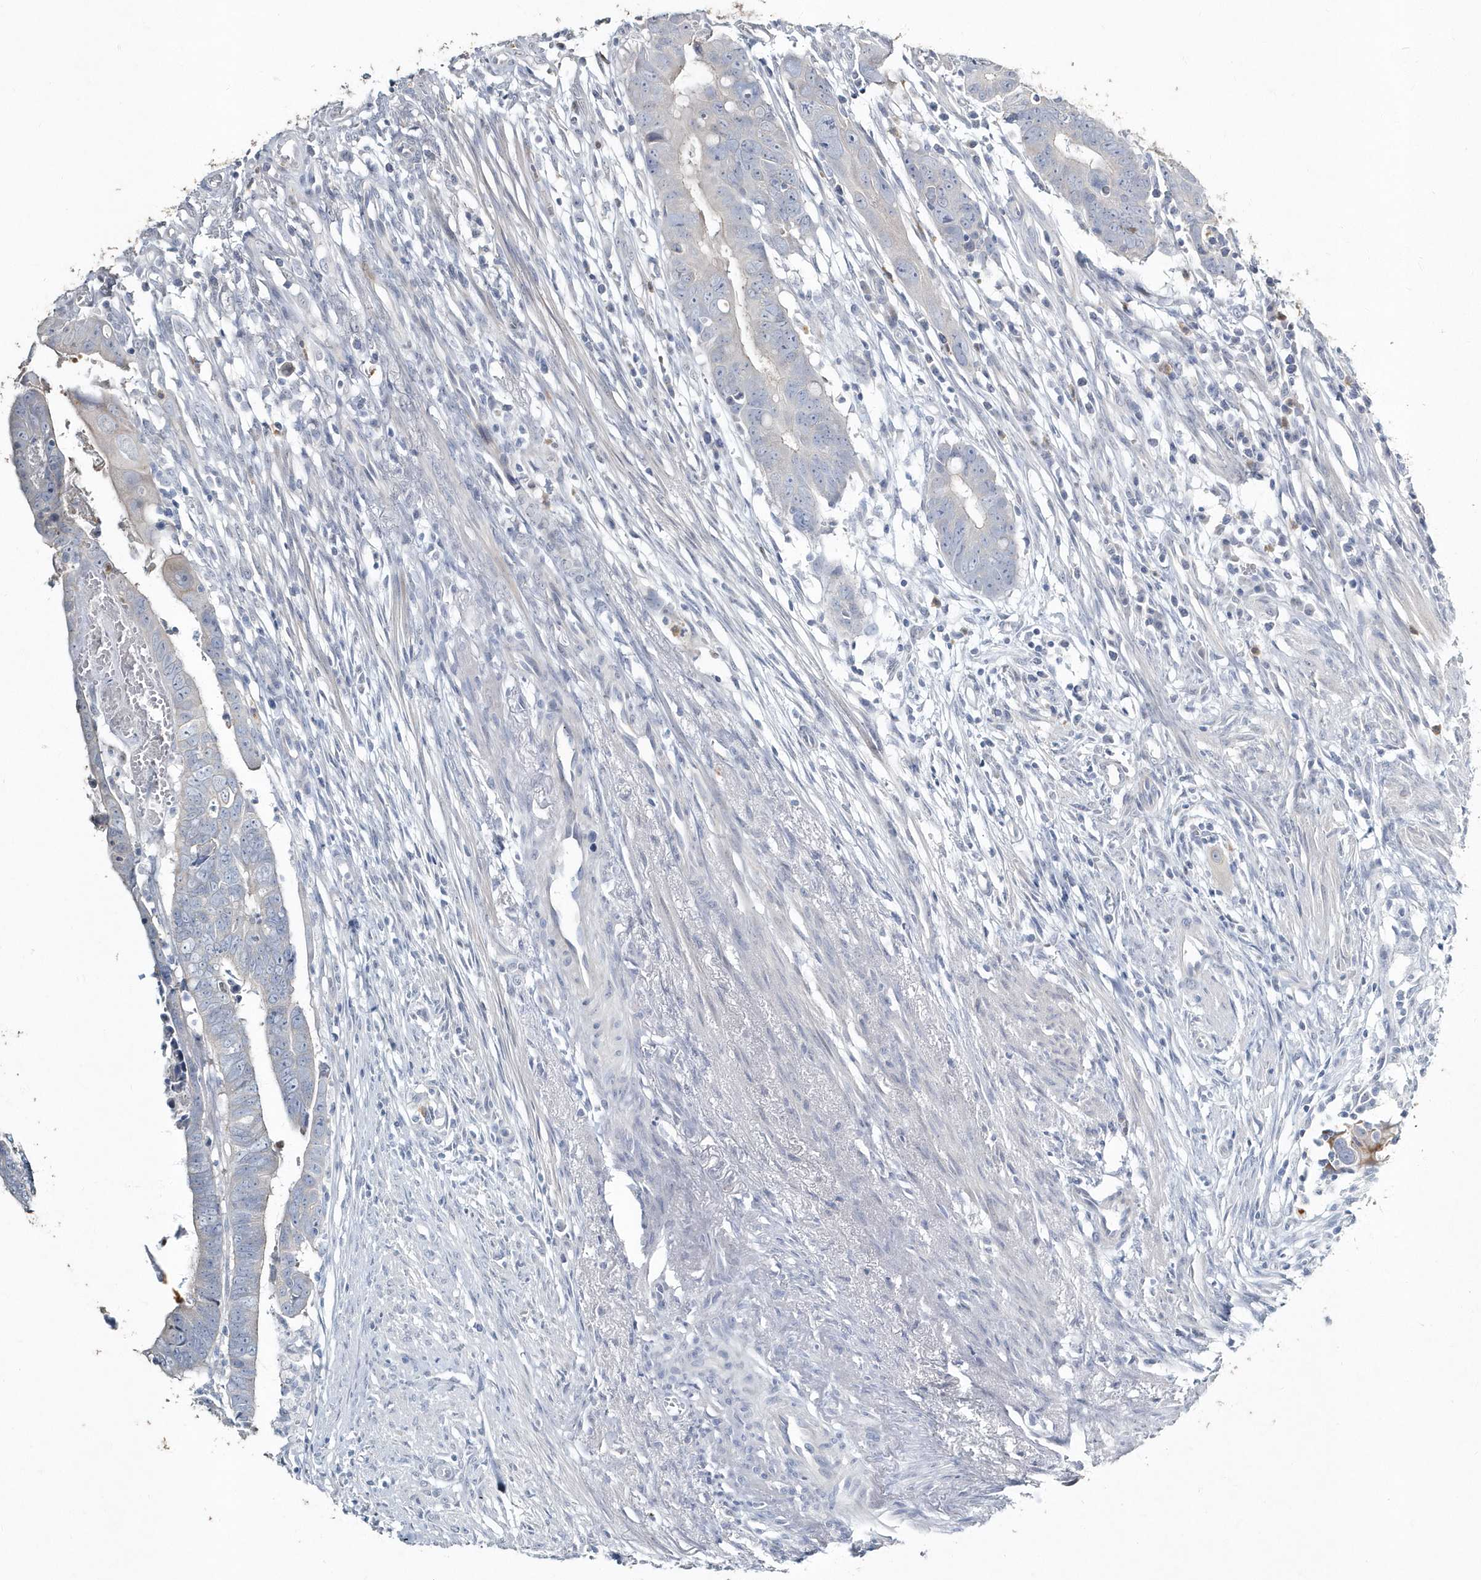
{"staining": {"intensity": "negative", "quantity": "none", "location": "none"}, "tissue": "colorectal cancer", "cell_type": "Tumor cells", "image_type": "cancer", "snomed": [{"axis": "morphology", "description": "Adenocarcinoma, NOS"}, {"axis": "topography", "description": "Rectum"}], "caption": "A photomicrograph of colorectal adenocarcinoma stained for a protein shows no brown staining in tumor cells.", "gene": "MYOT", "patient": {"sex": "female", "age": 65}}